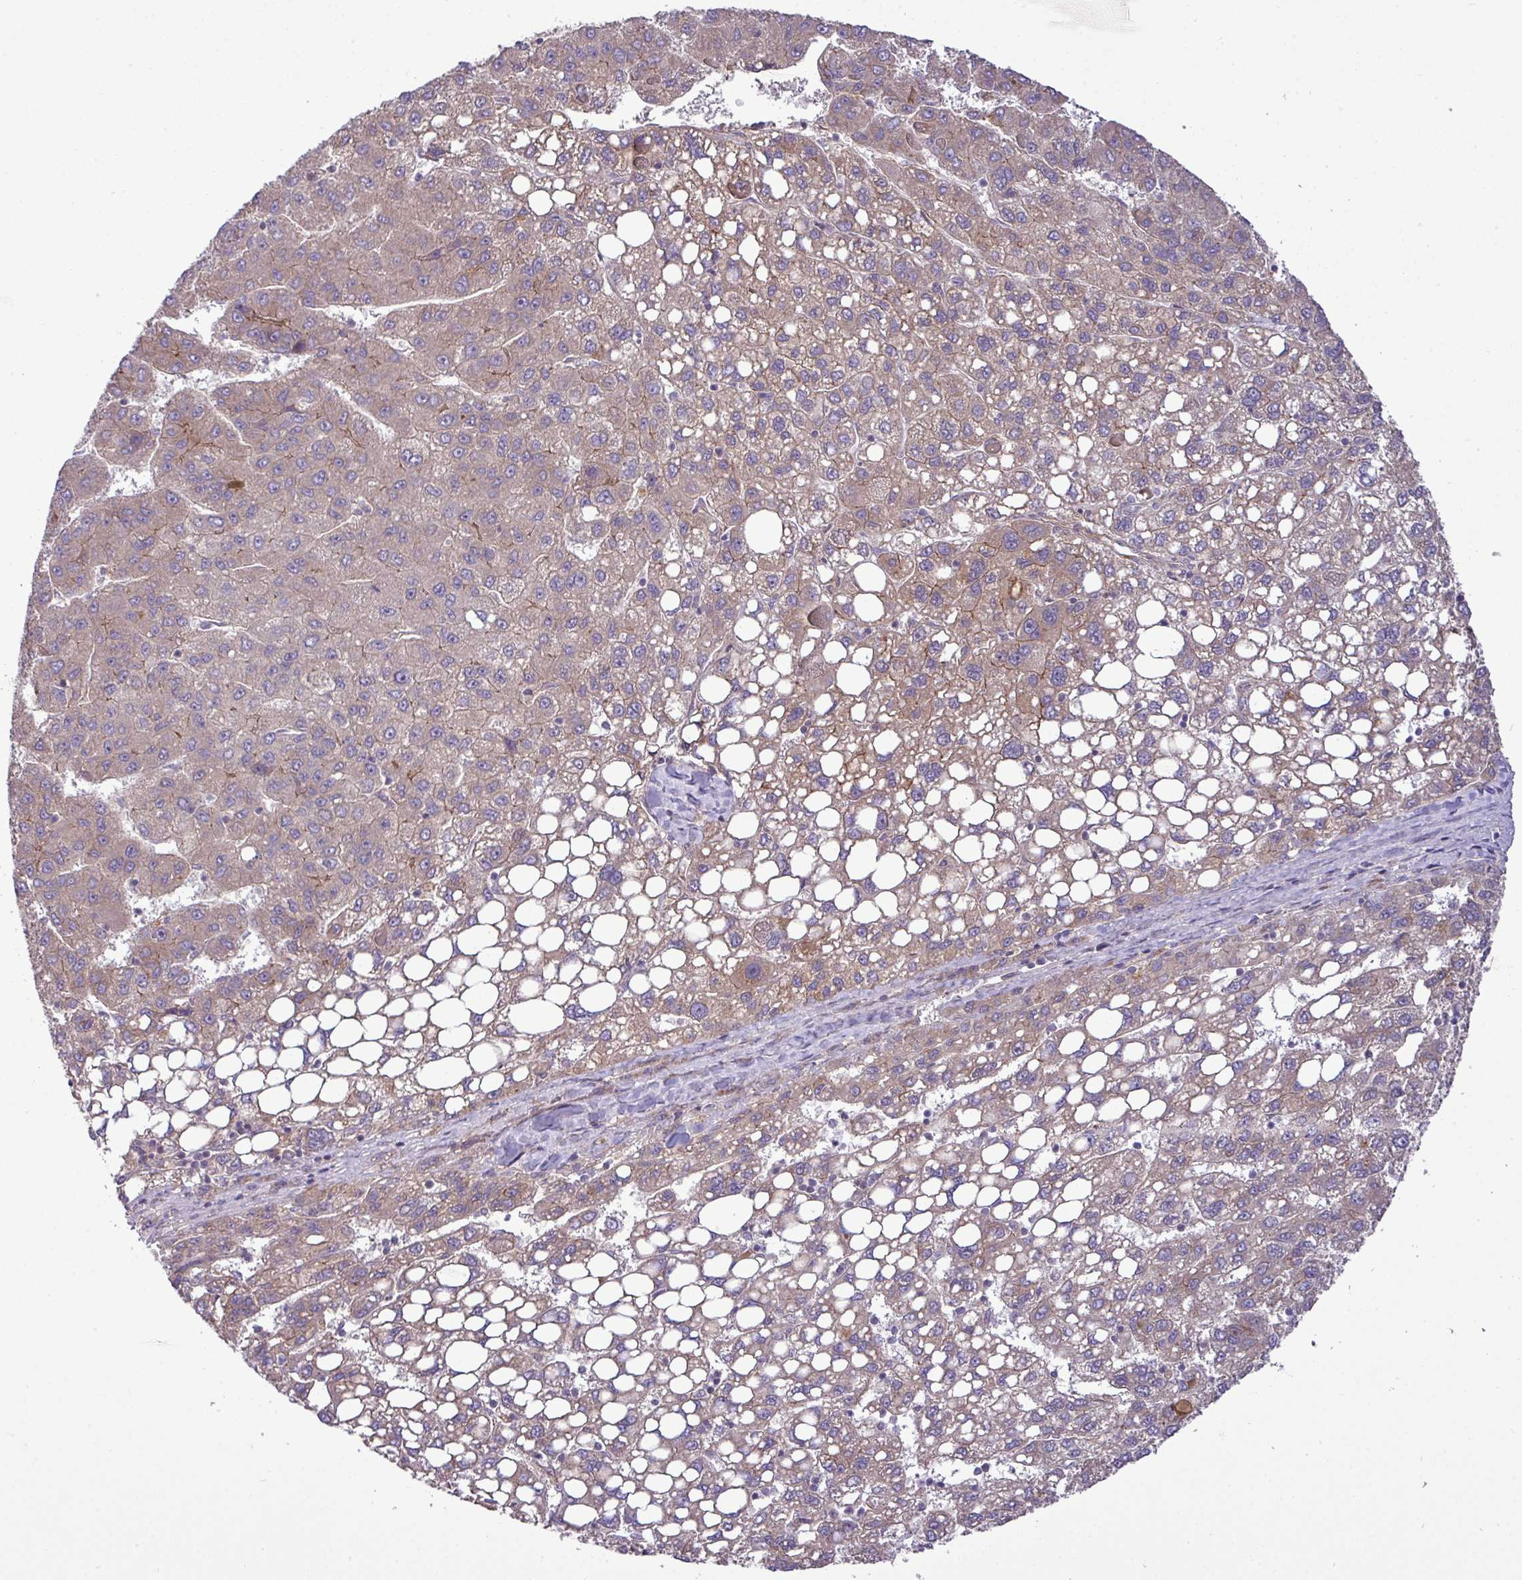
{"staining": {"intensity": "weak", "quantity": "25%-75%", "location": "cytoplasmic/membranous"}, "tissue": "liver cancer", "cell_type": "Tumor cells", "image_type": "cancer", "snomed": [{"axis": "morphology", "description": "Carcinoma, Hepatocellular, NOS"}, {"axis": "topography", "description": "Liver"}], "caption": "Approximately 25%-75% of tumor cells in human liver hepatocellular carcinoma display weak cytoplasmic/membranous protein positivity as visualized by brown immunohistochemical staining.", "gene": "XIAP", "patient": {"sex": "female", "age": 82}}